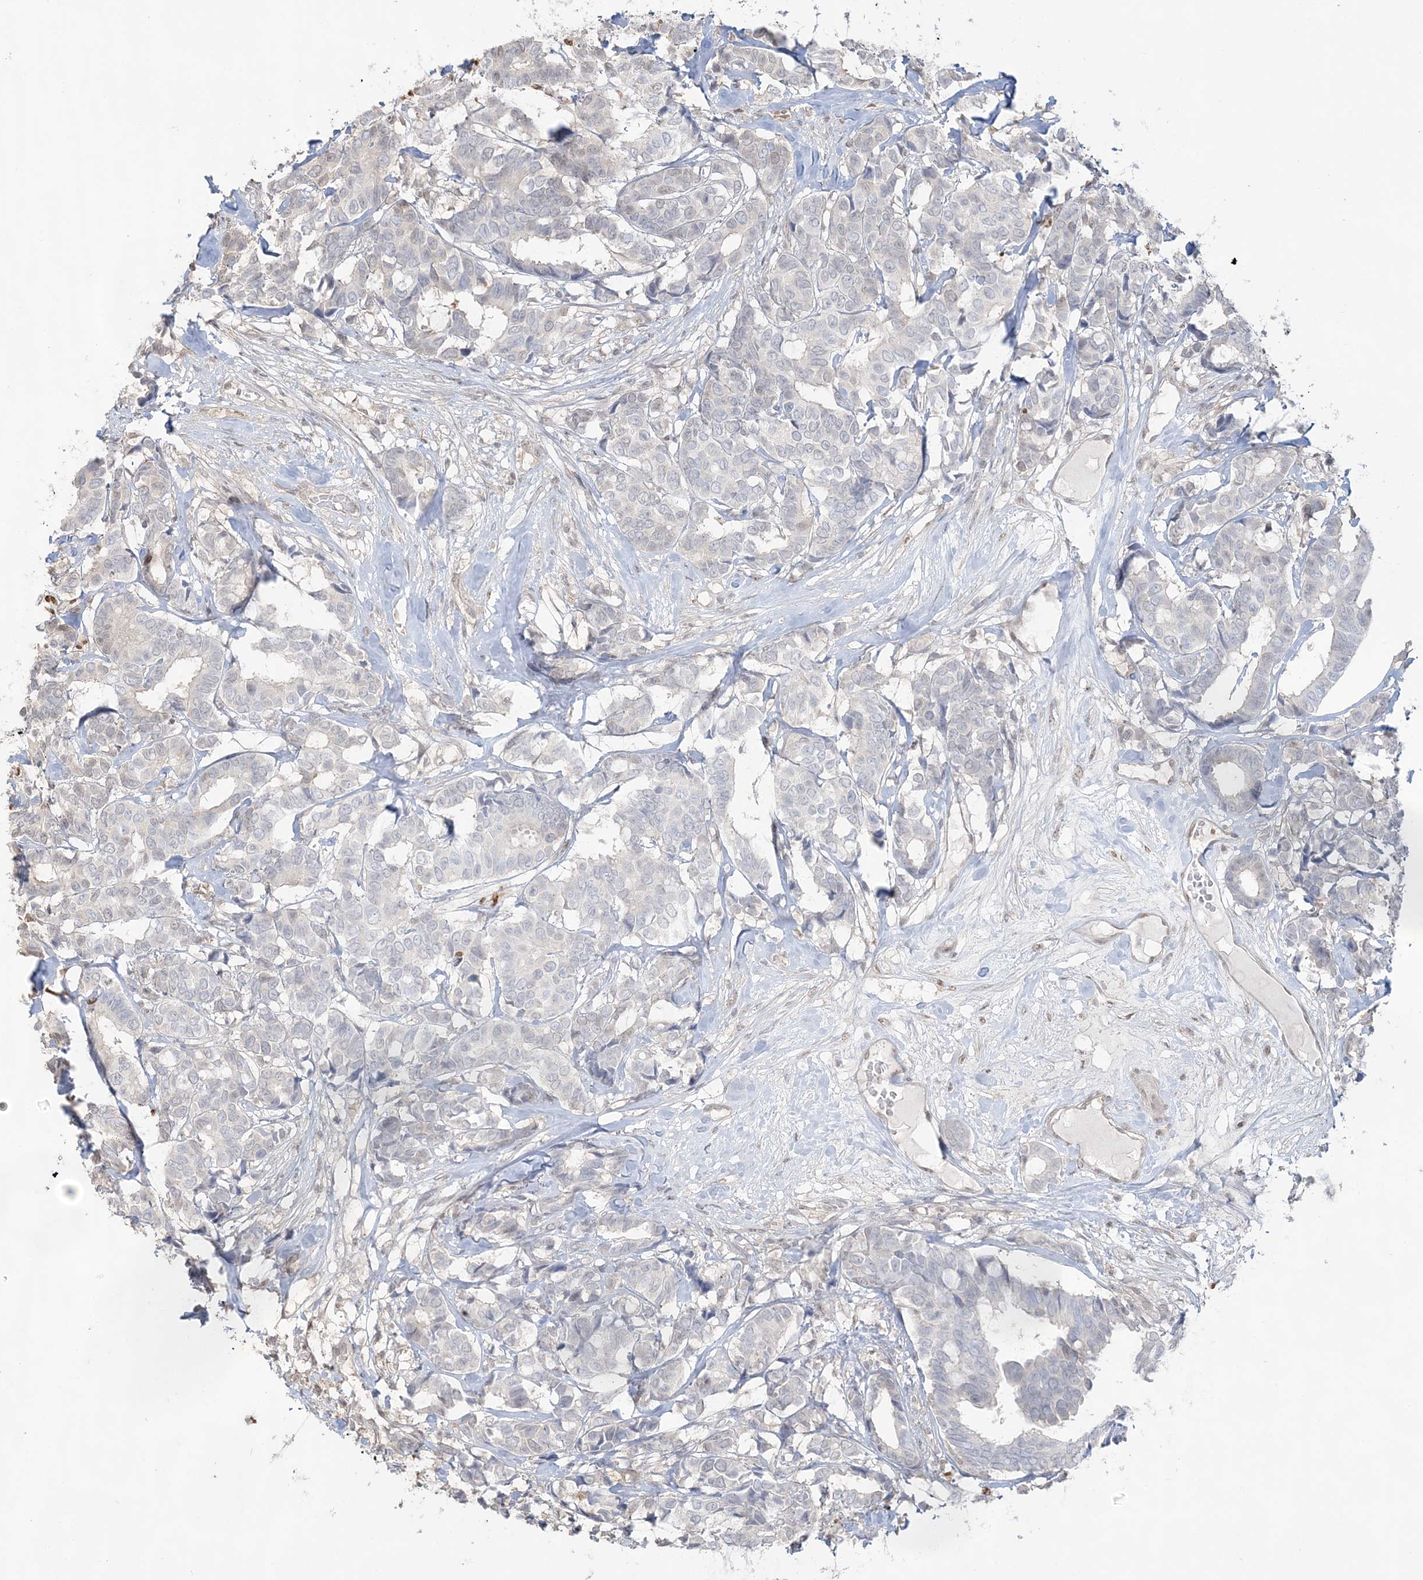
{"staining": {"intensity": "negative", "quantity": "none", "location": "none"}, "tissue": "breast cancer", "cell_type": "Tumor cells", "image_type": "cancer", "snomed": [{"axis": "morphology", "description": "Duct carcinoma"}, {"axis": "topography", "description": "Breast"}], "caption": "Breast intraductal carcinoma stained for a protein using immunohistochemistry shows no positivity tumor cells.", "gene": "SUMO2", "patient": {"sex": "female", "age": 87}}